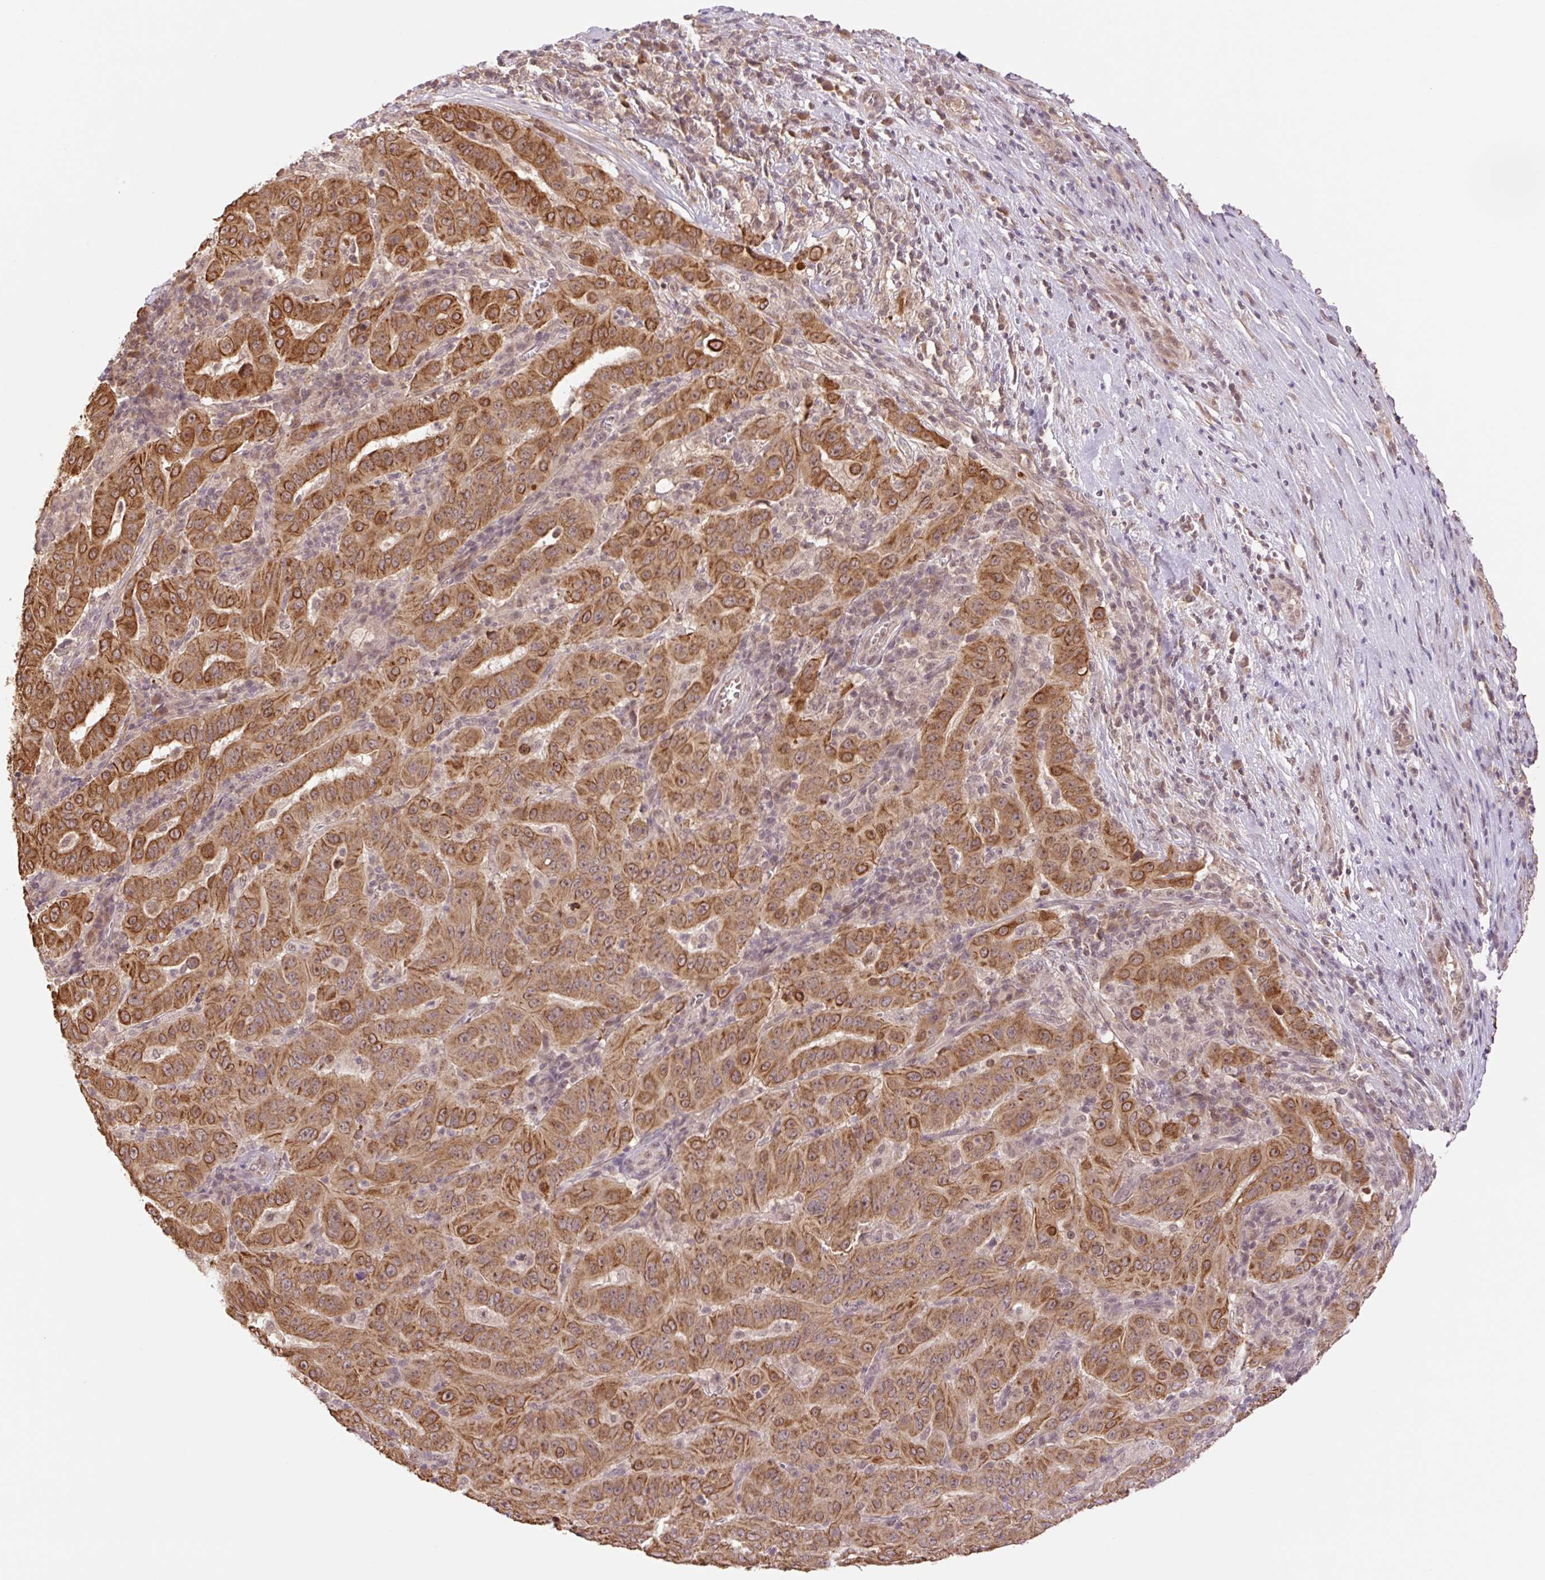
{"staining": {"intensity": "strong", "quantity": ">75%", "location": "cytoplasmic/membranous"}, "tissue": "pancreatic cancer", "cell_type": "Tumor cells", "image_type": "cancer", "snomed": [{"axis": "morphology", "description": "Adenocarcinoma, NOS"}, {"axis": "topography", "description": "Pancreas"}], "caption": "Immunohistochemical staining of adenocarcinoma (pancreatic) displays high levels of strong cytoplasmic/membranous protein staining in approximately >75% of tumor cells.", "gene": "YJU2B", "patient": {"sex": "male", "age": 63}}